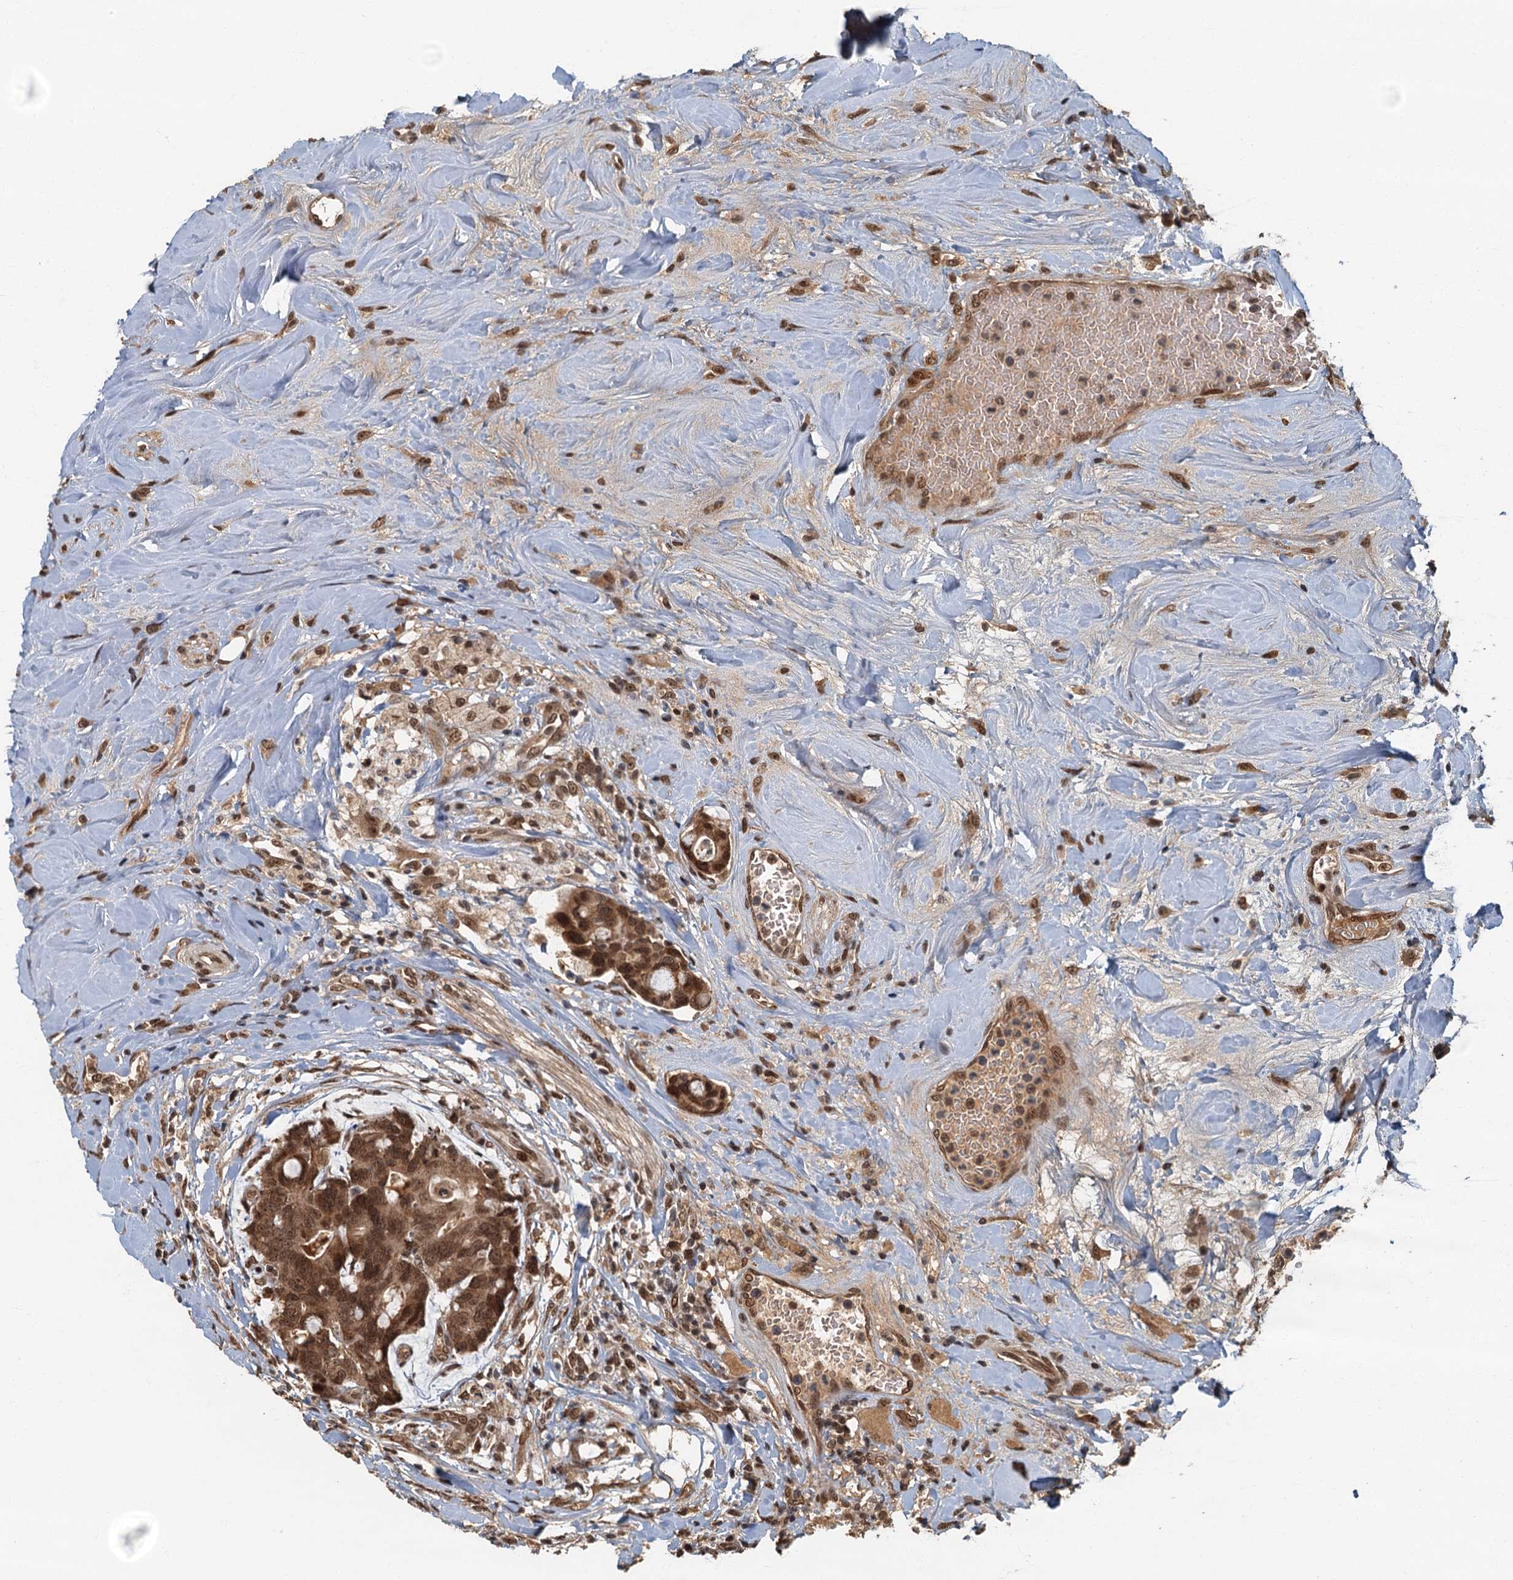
{"staining": {"intensity": "strong", "quantity": ">75%", "location": "cytoplasmic/membranous,nuclear"}, "tissue": "colorectal cancer", "cell_type": "Tumor cells", "image_type": "cancer", "snomed": [{"axis": "morphology", "description": "Adenocarcinoma, NOS"}, {"axis": "topography", "description": "Colon"}], "caption": "IHC histopathology image of human adenocarcinoma (colorectal) stained for a protein (brown), which reveals high levels of strong cytoplasmic/membranous and nuclear staining in approximately >75% of tumor cells.", "gene": "CKAP2L", "patient": {"sex": "female", "age": 82}}